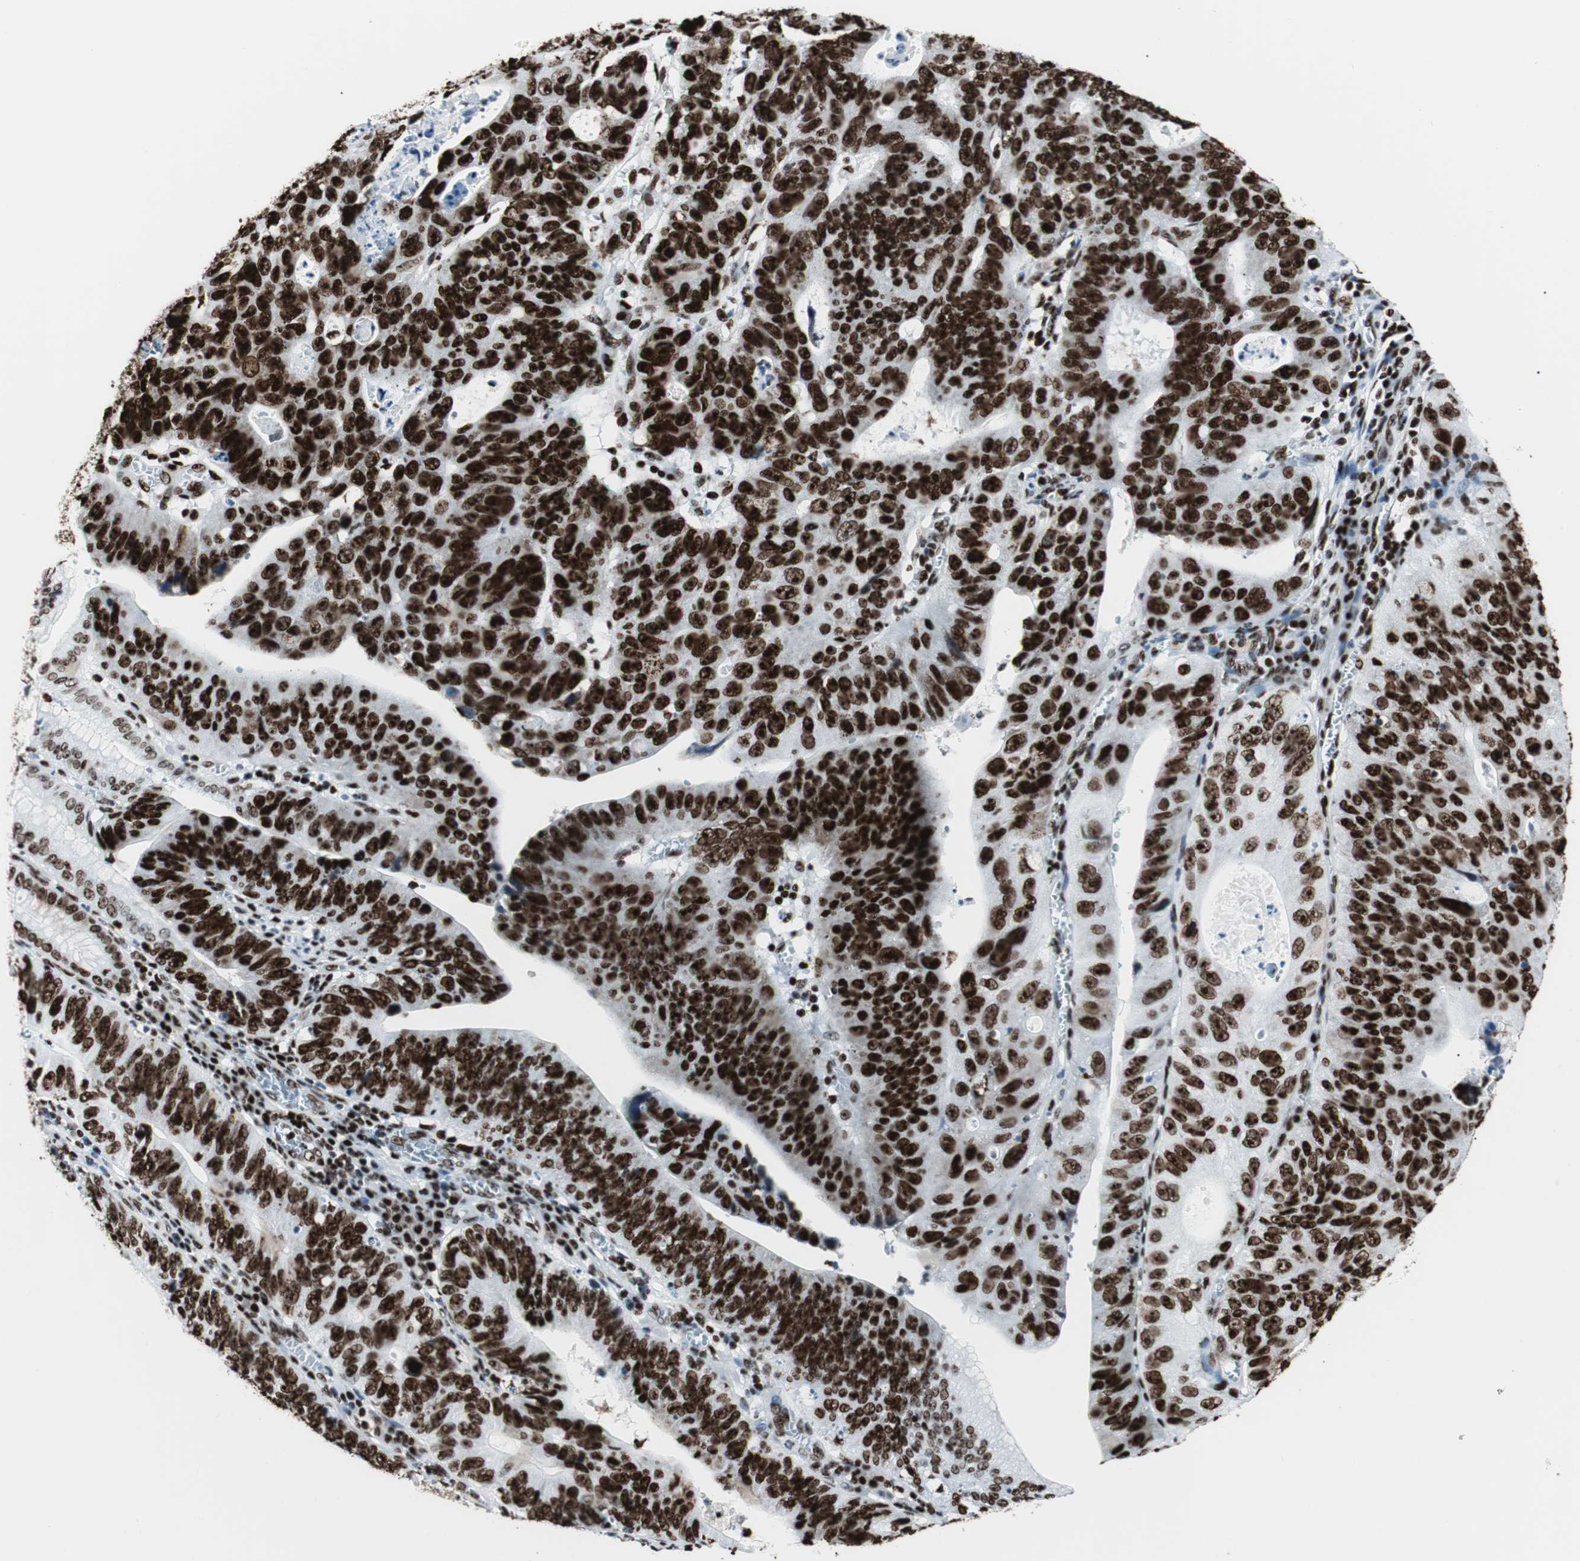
{"staining": {"intensity": "strong", "quantity": ">75%", "location": "nuclear"}, "tissue": "stomach cancer", "cell_type": "Tumor cells", "image_type": "cancer", "snomed": [{"axis": "morphology", "description": "Adenocarcinoma, NOS"}, {"axis": "topography", "description": "Stomach"}], "caption": "DAB (3,3'-diaminobenzidine) immunohistochemical staining of human stomach cancer reveals strong nuclear protein expression in about >75% of tumor cells.", "gene": "NCL", "patient": {"sex": "male", "age": 59}}